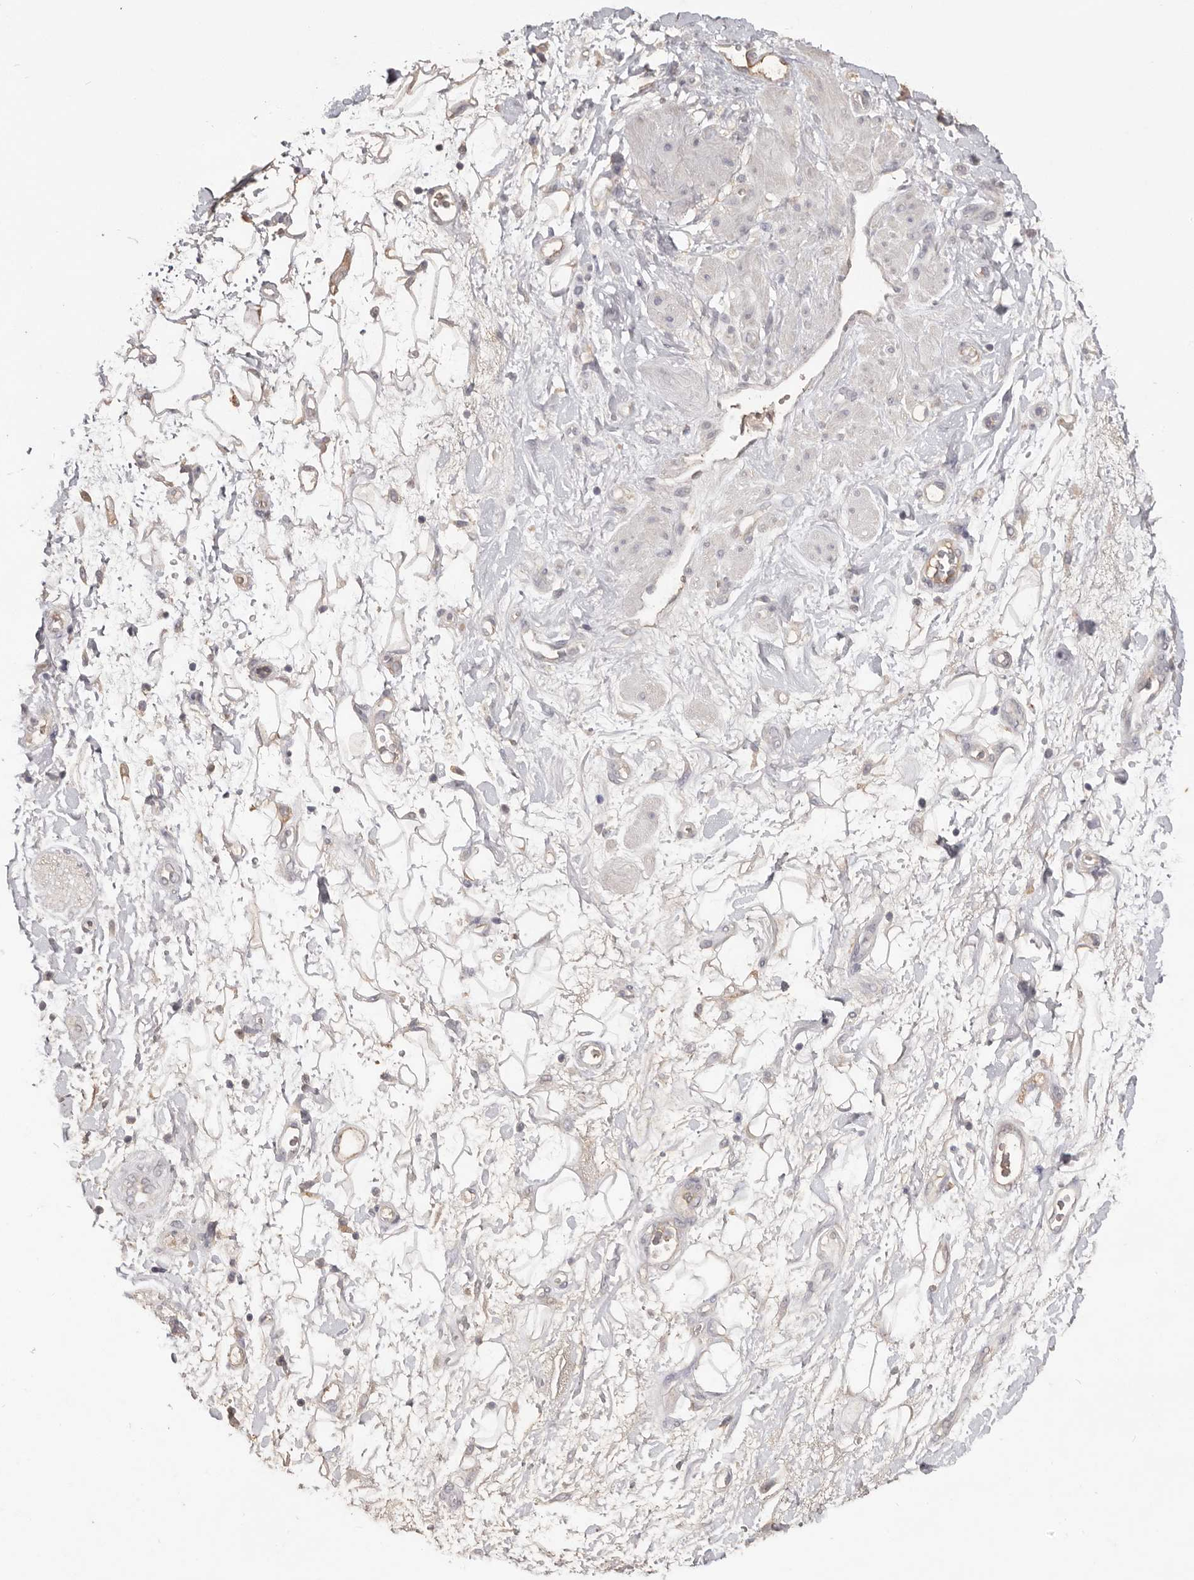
{"staining": {"intensity": "negative", "quantity": "none", "location": "none"}, "tissue": "adipose tissue", "cell_type": "Adipocytes", "image_type": "normal", "snomed": [{"axis": "morphology", "description": "Normal tissue, NOS"}, {"axis": "morphology", "description": "Adenocarcinoma, NOS"}, {"axis": "topography", "description": "Pancreas"}, {"axis": "topography", "description": "Peripheral nerve tissue"}], "caption": "The histopathology image reveals no staining of adipocytes in benign adipose tissue.", "gene": "HCAR2", "patient": {"sex": "male", "age": 59}}